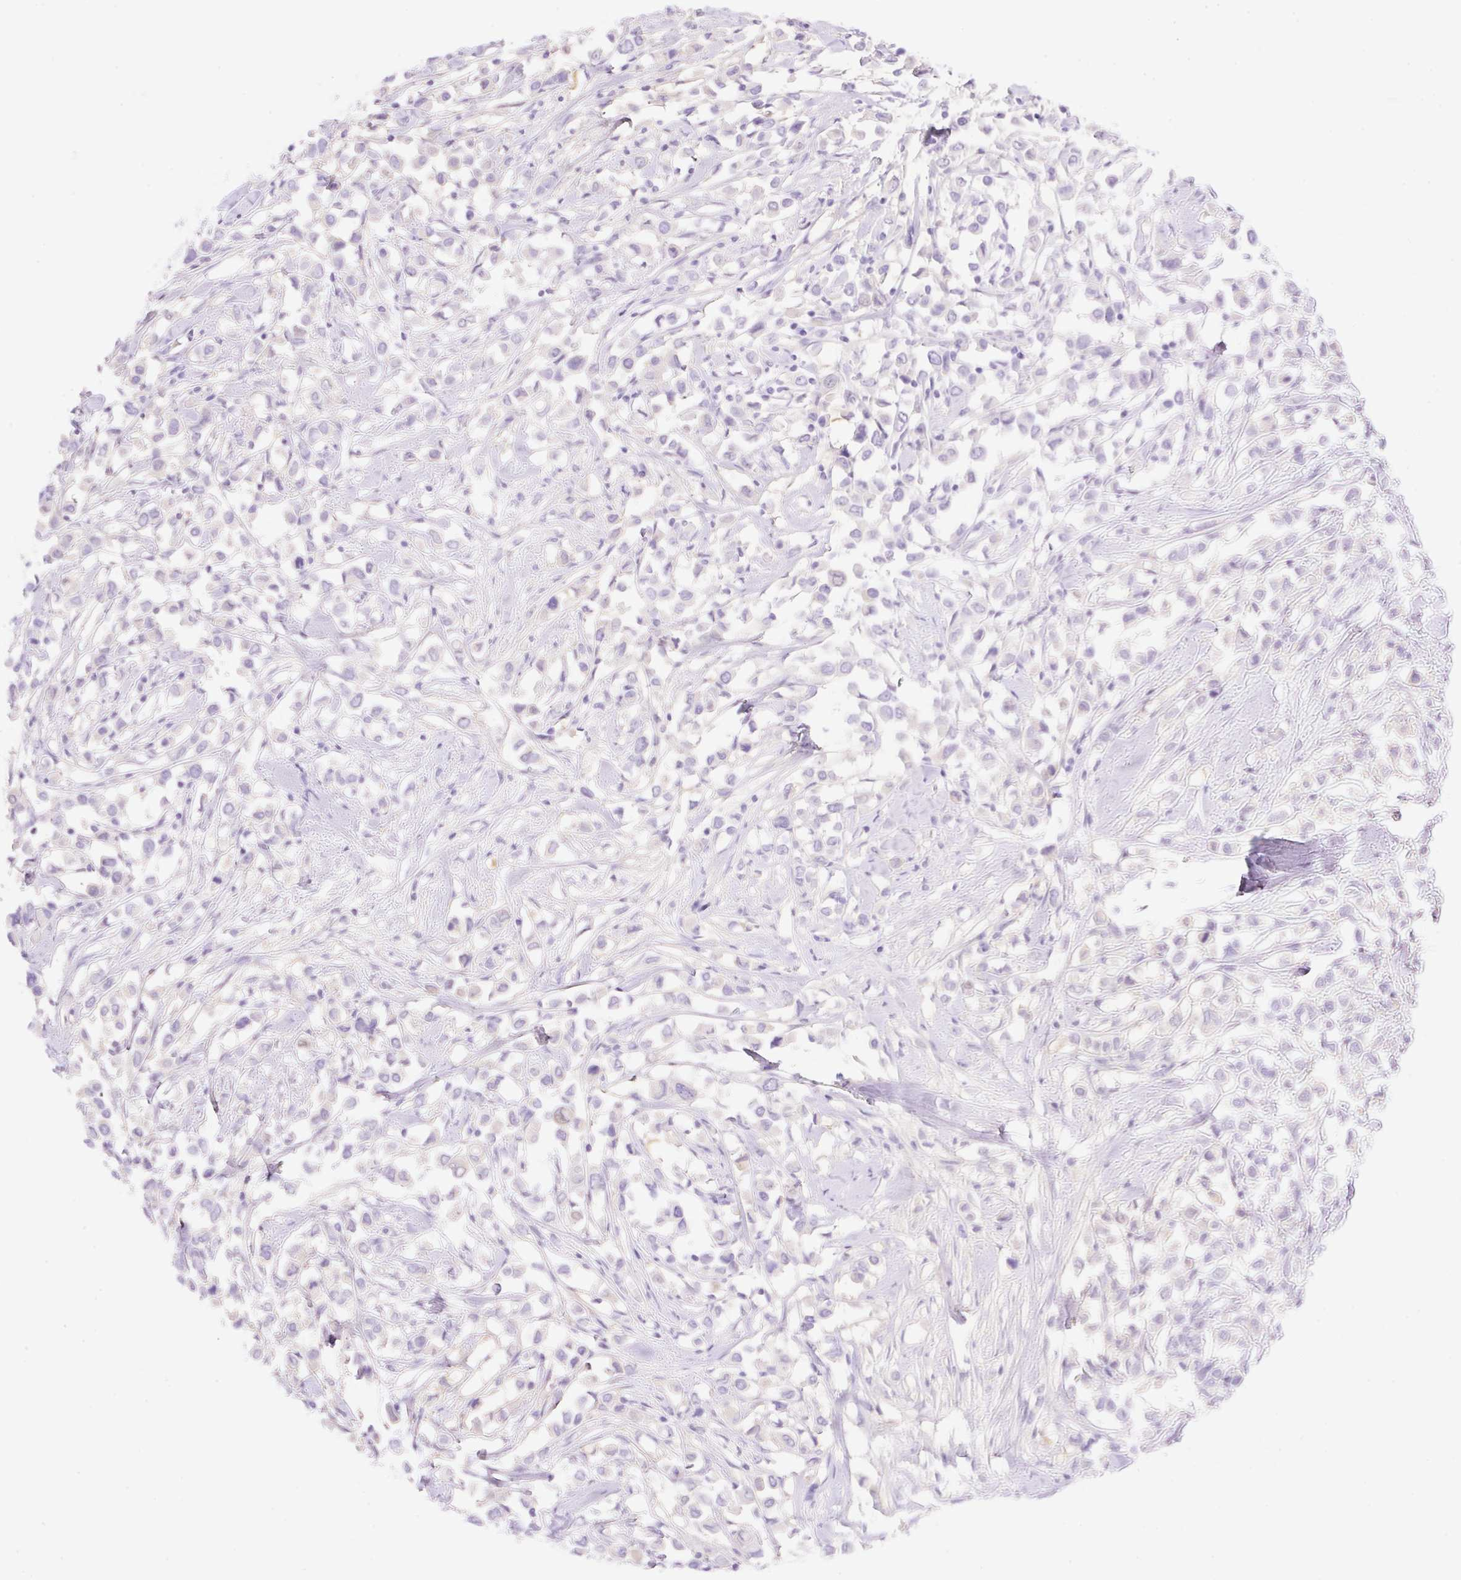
{"staining": {"intensity": "negative", "quantity": "none", "location": "none"}, "tissue": "breast cancer", "cell_type": "Tumor cells", "image_type": "cancer", "snomed": [{"axis": "morphology", "description": "Duct carcinoma"}, {"axis": "topography", "description": "Breast"}], "caption": "DAB (3,3'-diaminobenzidine) immunohistochemical staining of breast infiltrating ductal carcinoma demonstrates no significant staining in tumor cells.", "gene": "CDX1", "patient": {"sex": "female", "age": 61}}